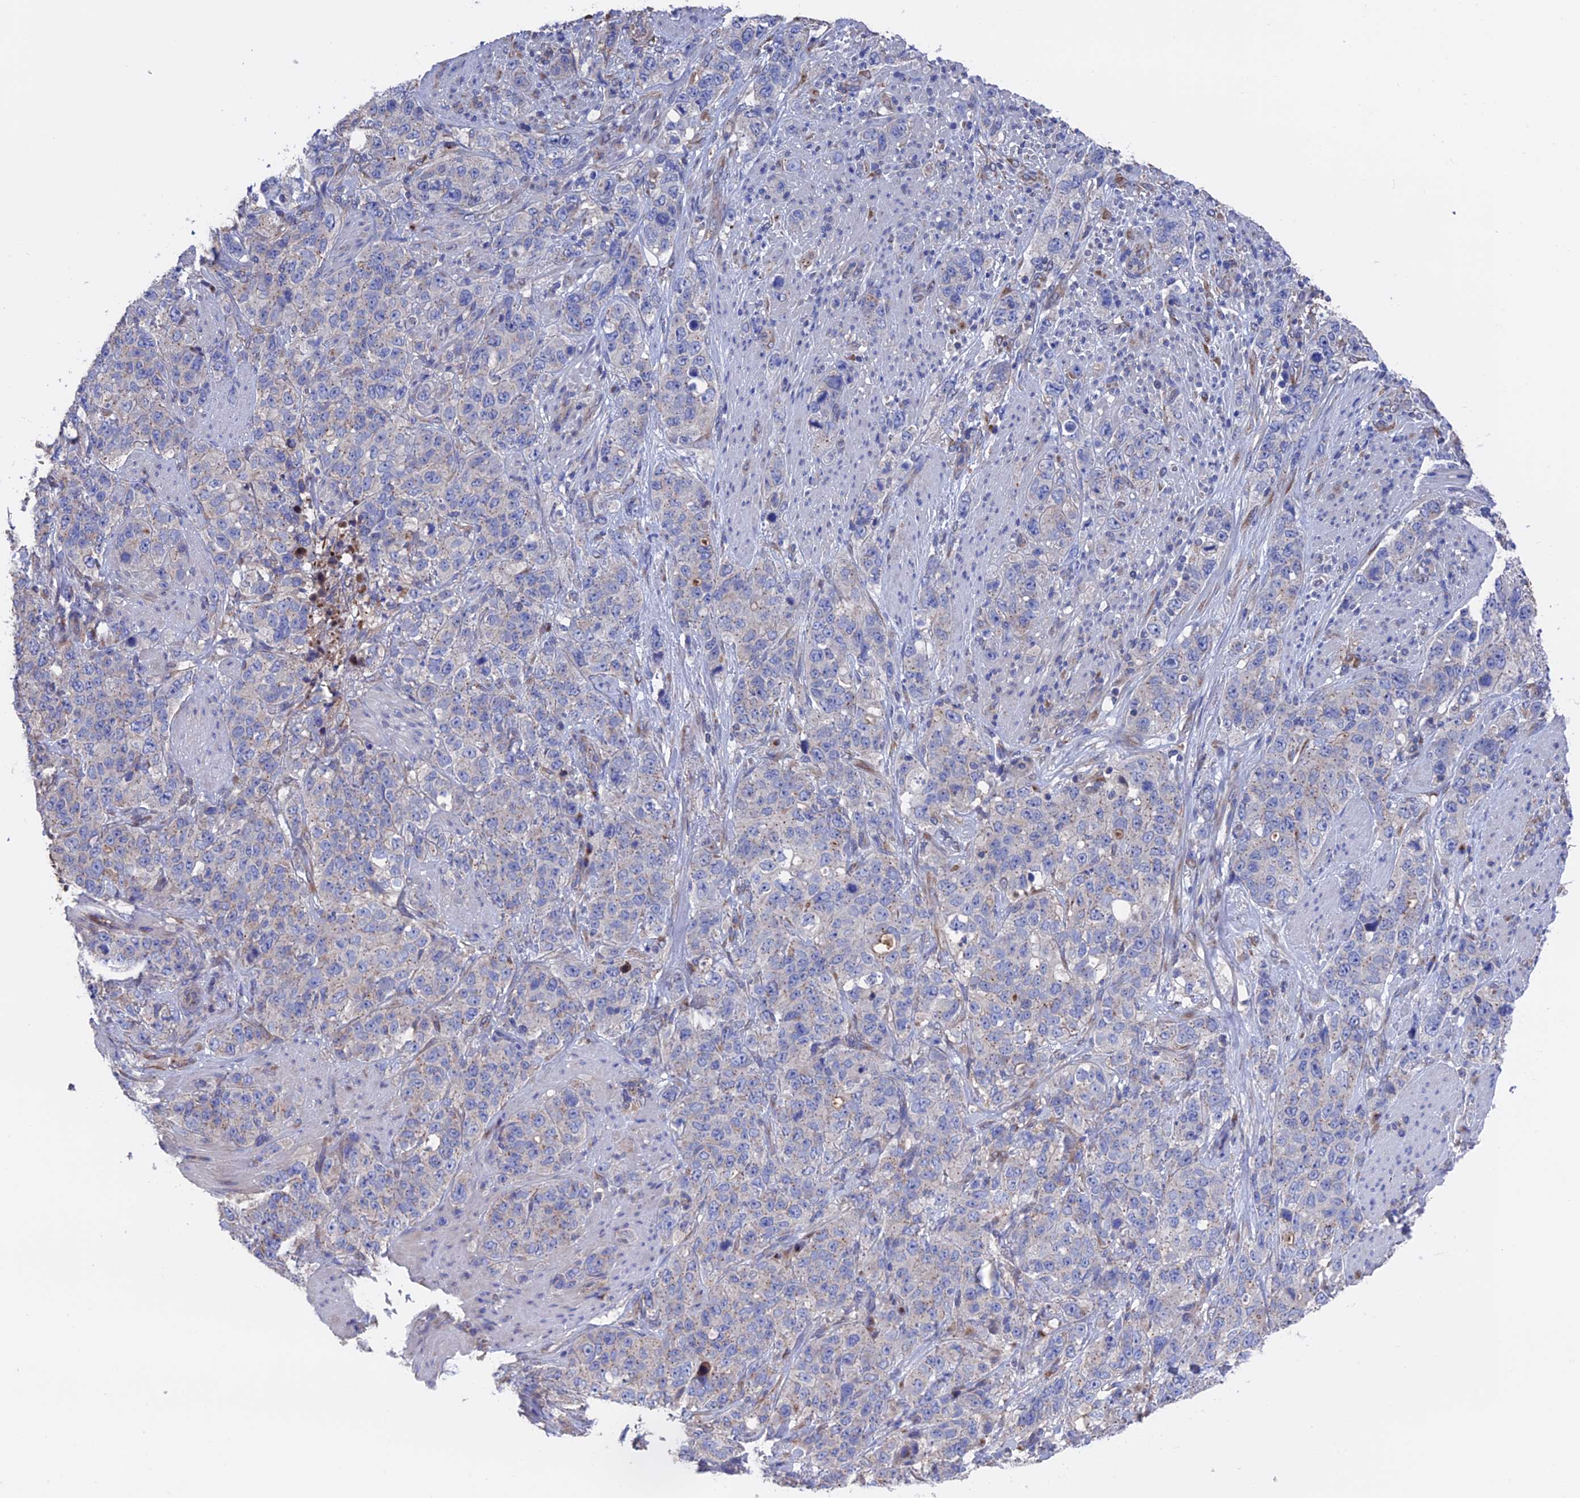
{"staining": {"intensity": "negative", "quantity": "none", "location": "none"}, "tissue": "stomach cancer", "cell_type": "Tumor cells", "image_type": "cancer", "snomed": [{"axis": "morphology", "description": "Adenocarcinoma, NOS"}, {"axis": "topography", "description": "Stomach"}], "caption": "The histopathology image shows no significant staining in tumor cells of adenocarcinoma (stomach).", "gene": "HPF1", "patient": {"sex": "male", "age": 48}}